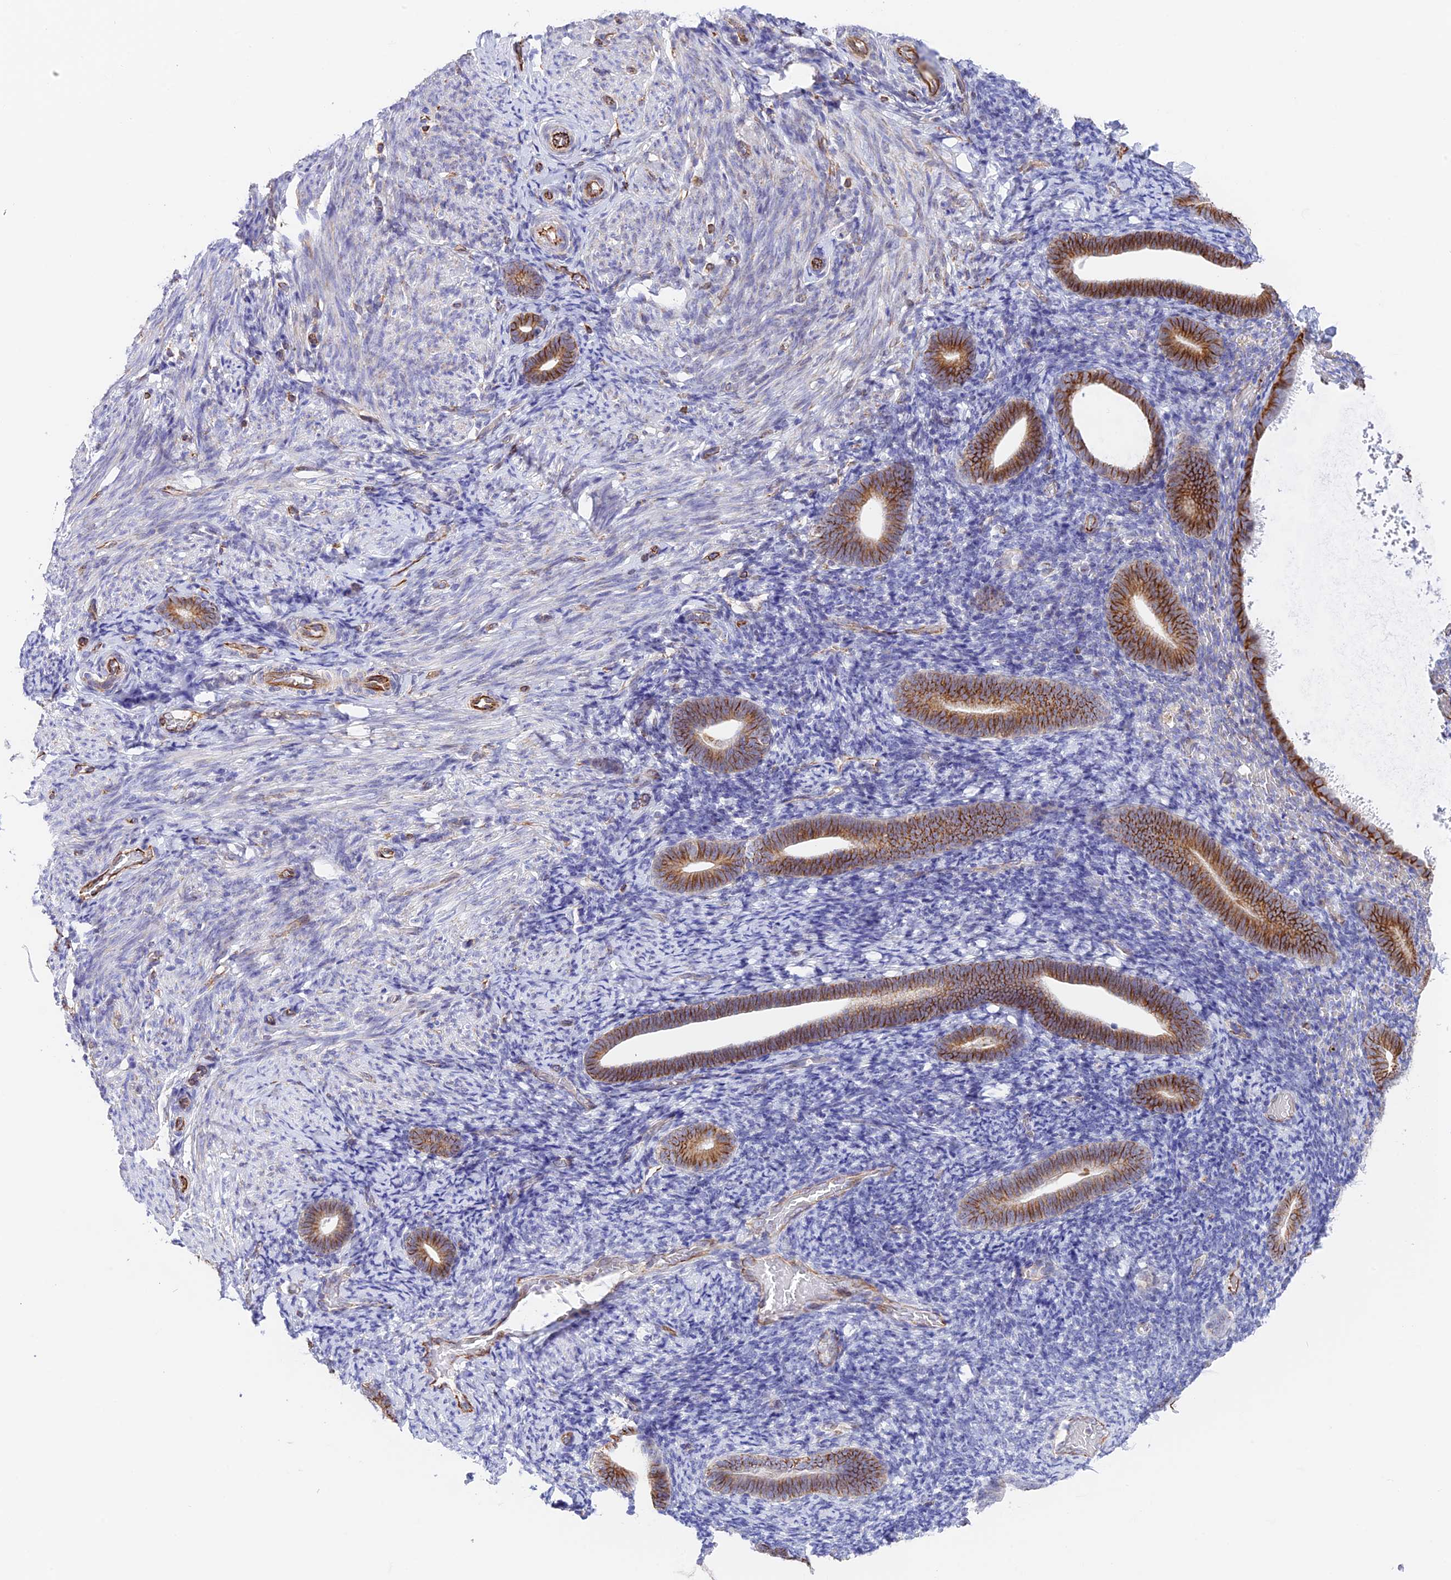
{"staining": {"intensity": "weak", "quantity": "<25%", "location": "cytoplasmic/membranous"}, "tissue": "endometrium", "cell_type": "Cells in endometrial stroma", "image_type": "normal", "snomed": [{"axis": "morphology", "description": "Normal tissue, NOS"}, {"axis": "topography", "description": "Endometrium"}], "caption": "A micrograph of endometrium stained for a protein reveals no brown staining in cells in endometrial stroma. (Immunohistochemistry (ihc), brightfield microscopy, high magnification).", "gene": "ZNF652", "patient": {"sex": "female", "age": 51}}